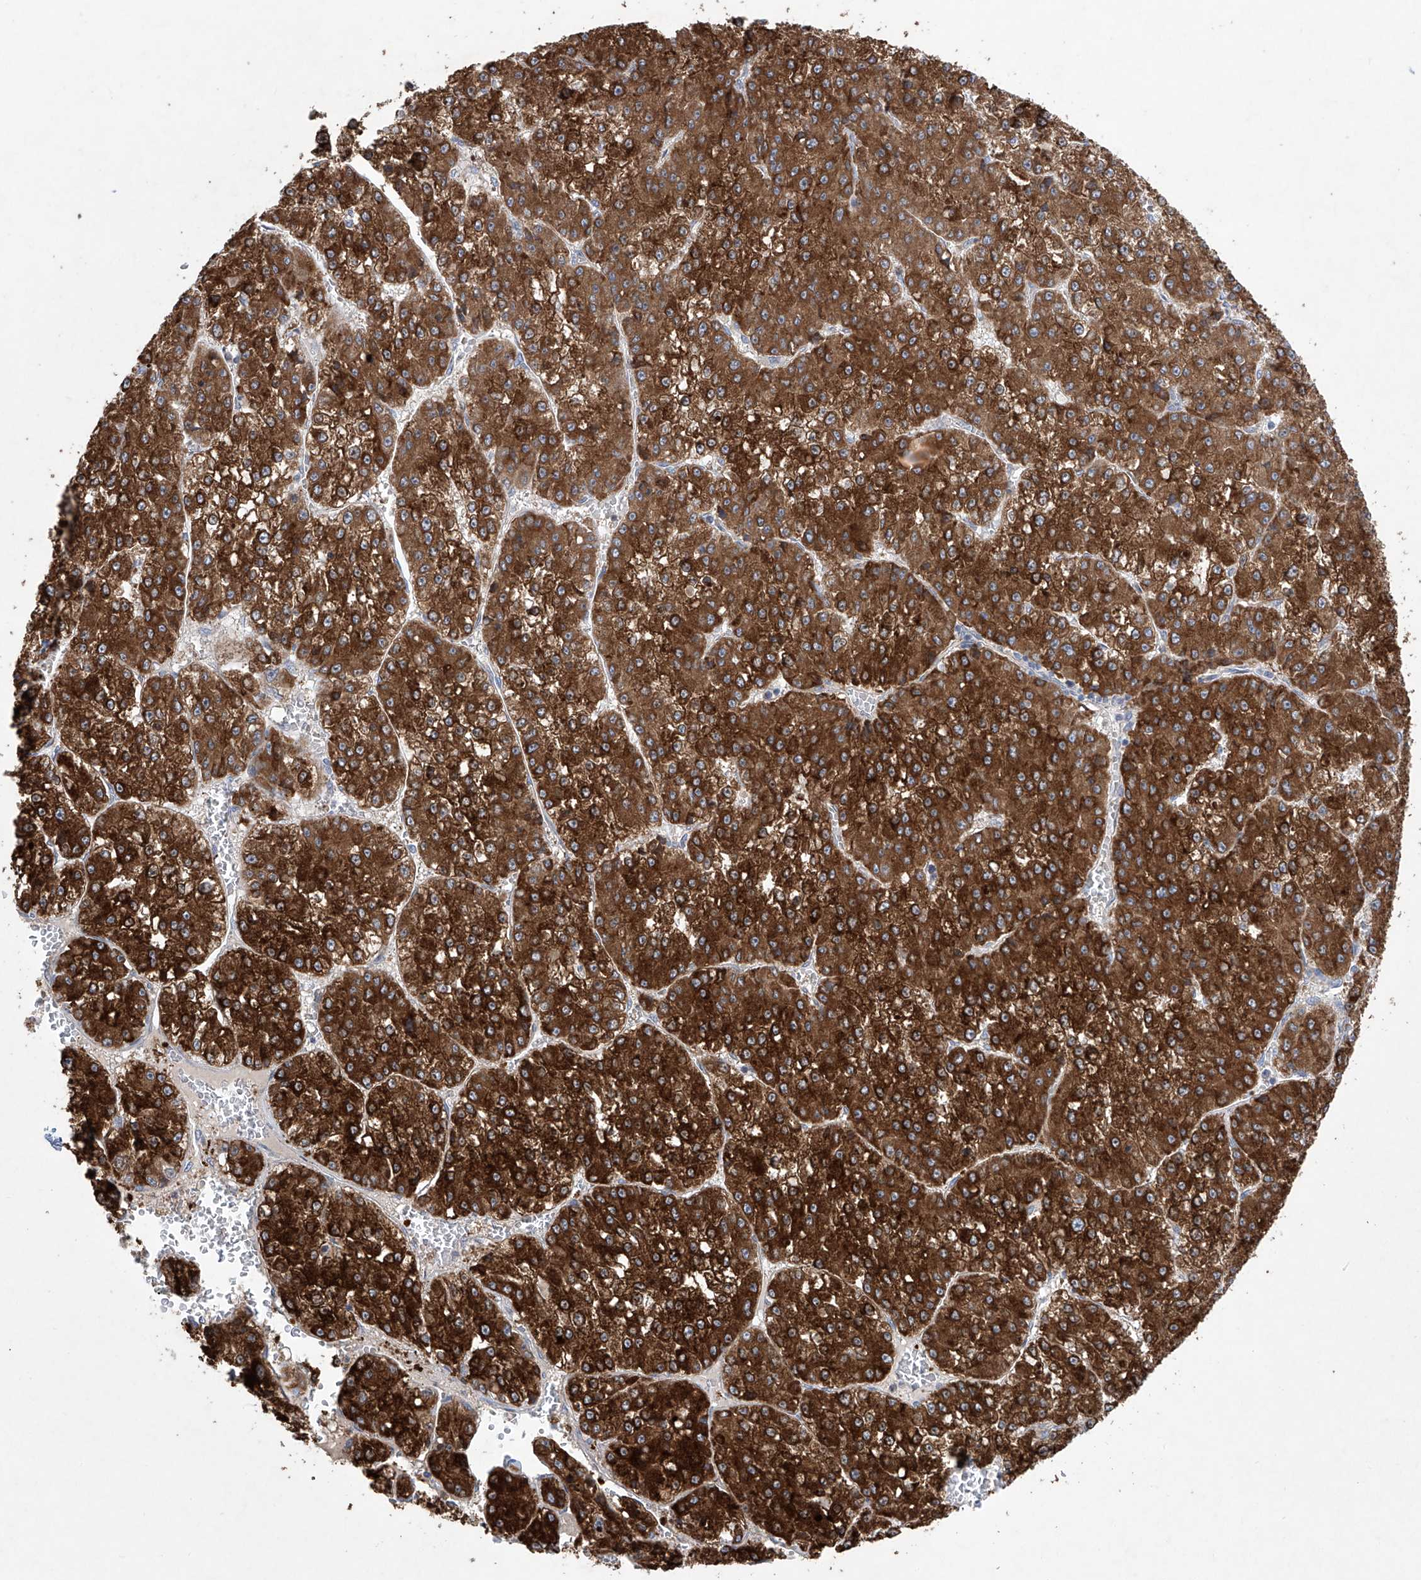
{"staining": {"intensity": "strong", "quantity": ">75%", "location": "cytoplasmic/membranous"}, "tissue": "liver cancer", "cell_type": "Tumor cells", "image_type": "cancer", "snomed": [{"axis": "morphology", "description": "Carcinoma, Hepatocellular, NOS"}, {"axis": "topography", "description": "Liver"}], "caption": "Protein expression analysis of human liver cancer (hepatocellular carcinoma) reveals strong cytoplasmic/membranous staining in approximately >75% of tumor cells.", "gene": "KLC4", "patient": {"sex": "female", "age": 73}}